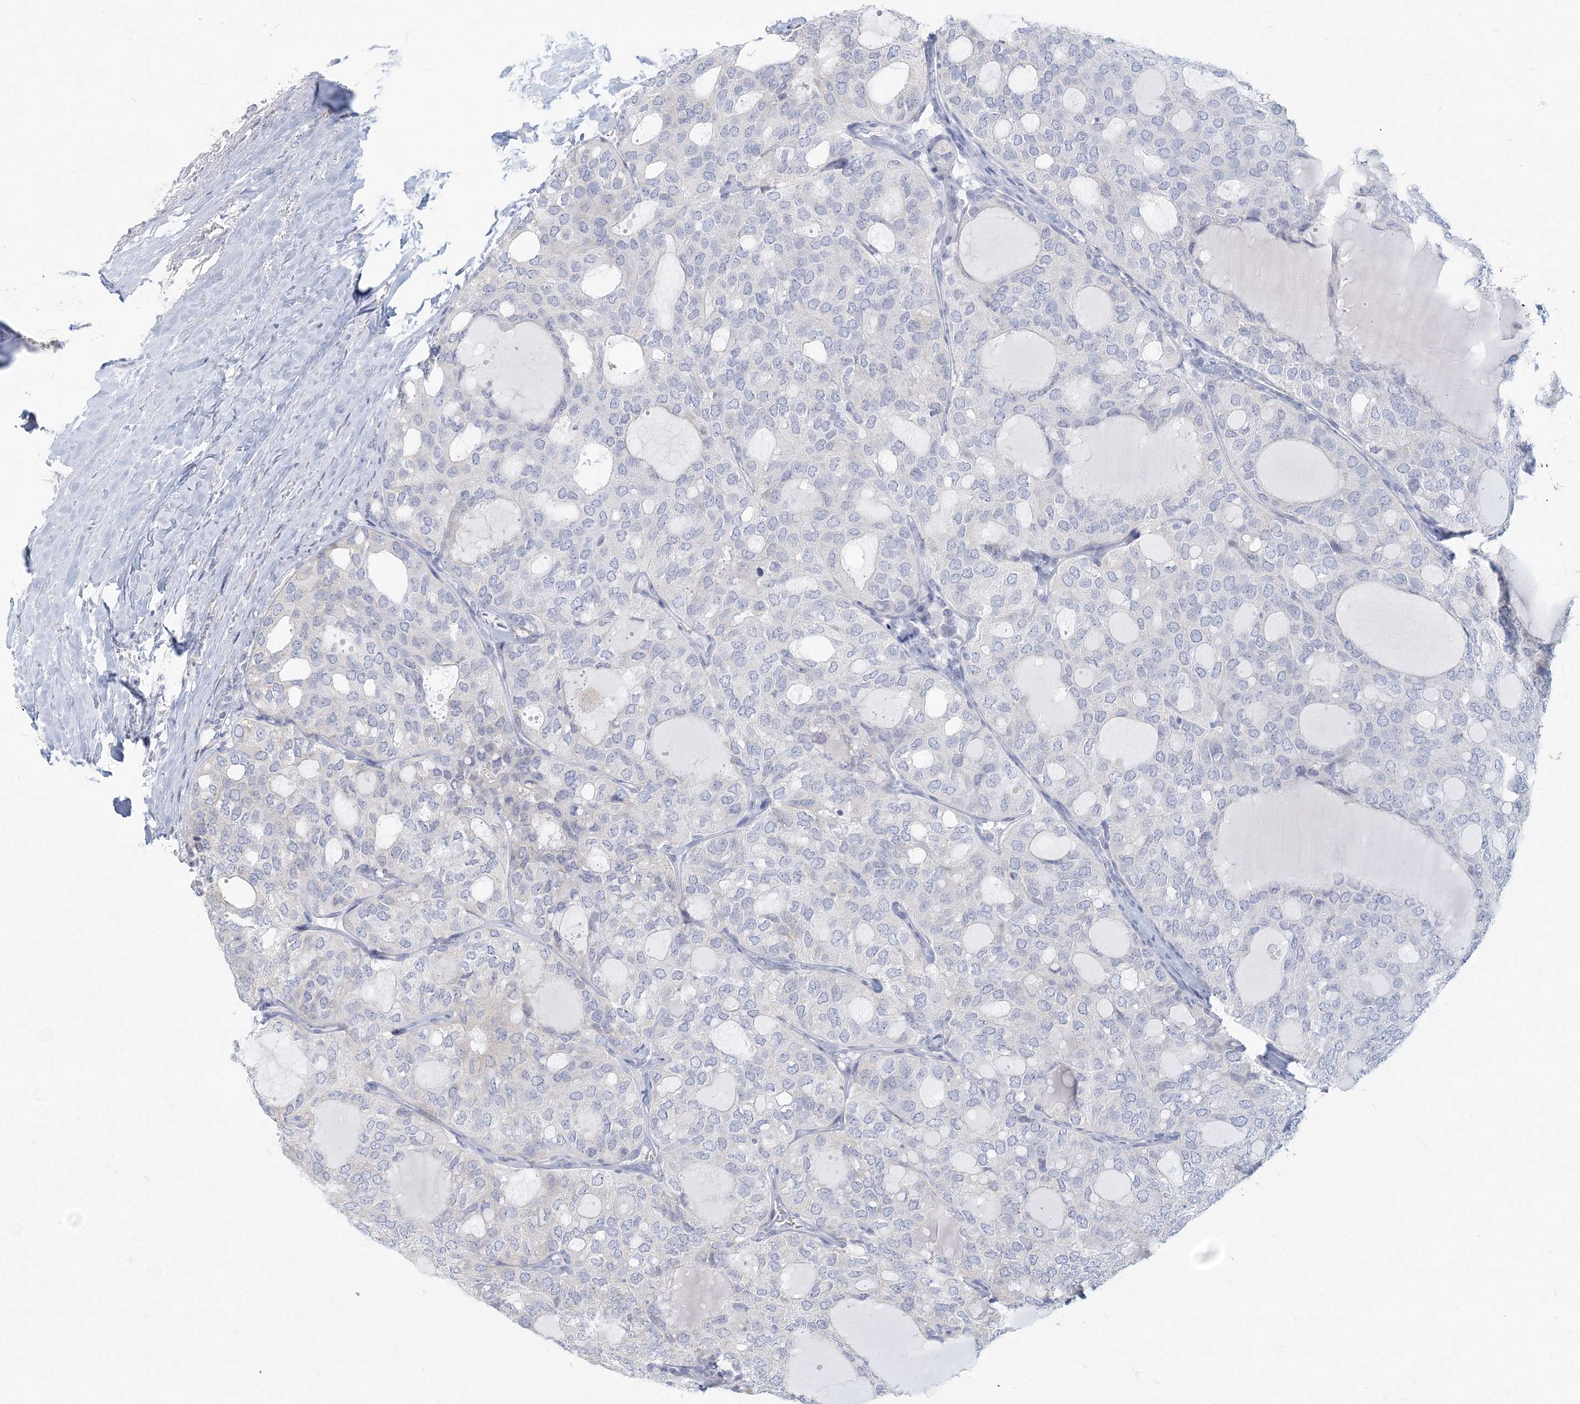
{"staining": {"intensity": "negative", "quantity": "none", "location": "none"}, "tissue": "thyroid cancer", "cell_type": "Tumor cells", "image_type": "cancer", "snomed": [{"axis": "morphology", "description": "Follicular adenoma carcinoma, NOS"}, {"axis": "topography", "description": "Thyroid gland"}], "caption": "This is an immunohistochemistry (IHC) micrograph of thyroid follicular adenoma carcinoma. There is no expression in tumor cells.", "gene": "CSN1S1", "patient": {"sex": "male", "age": 75}}